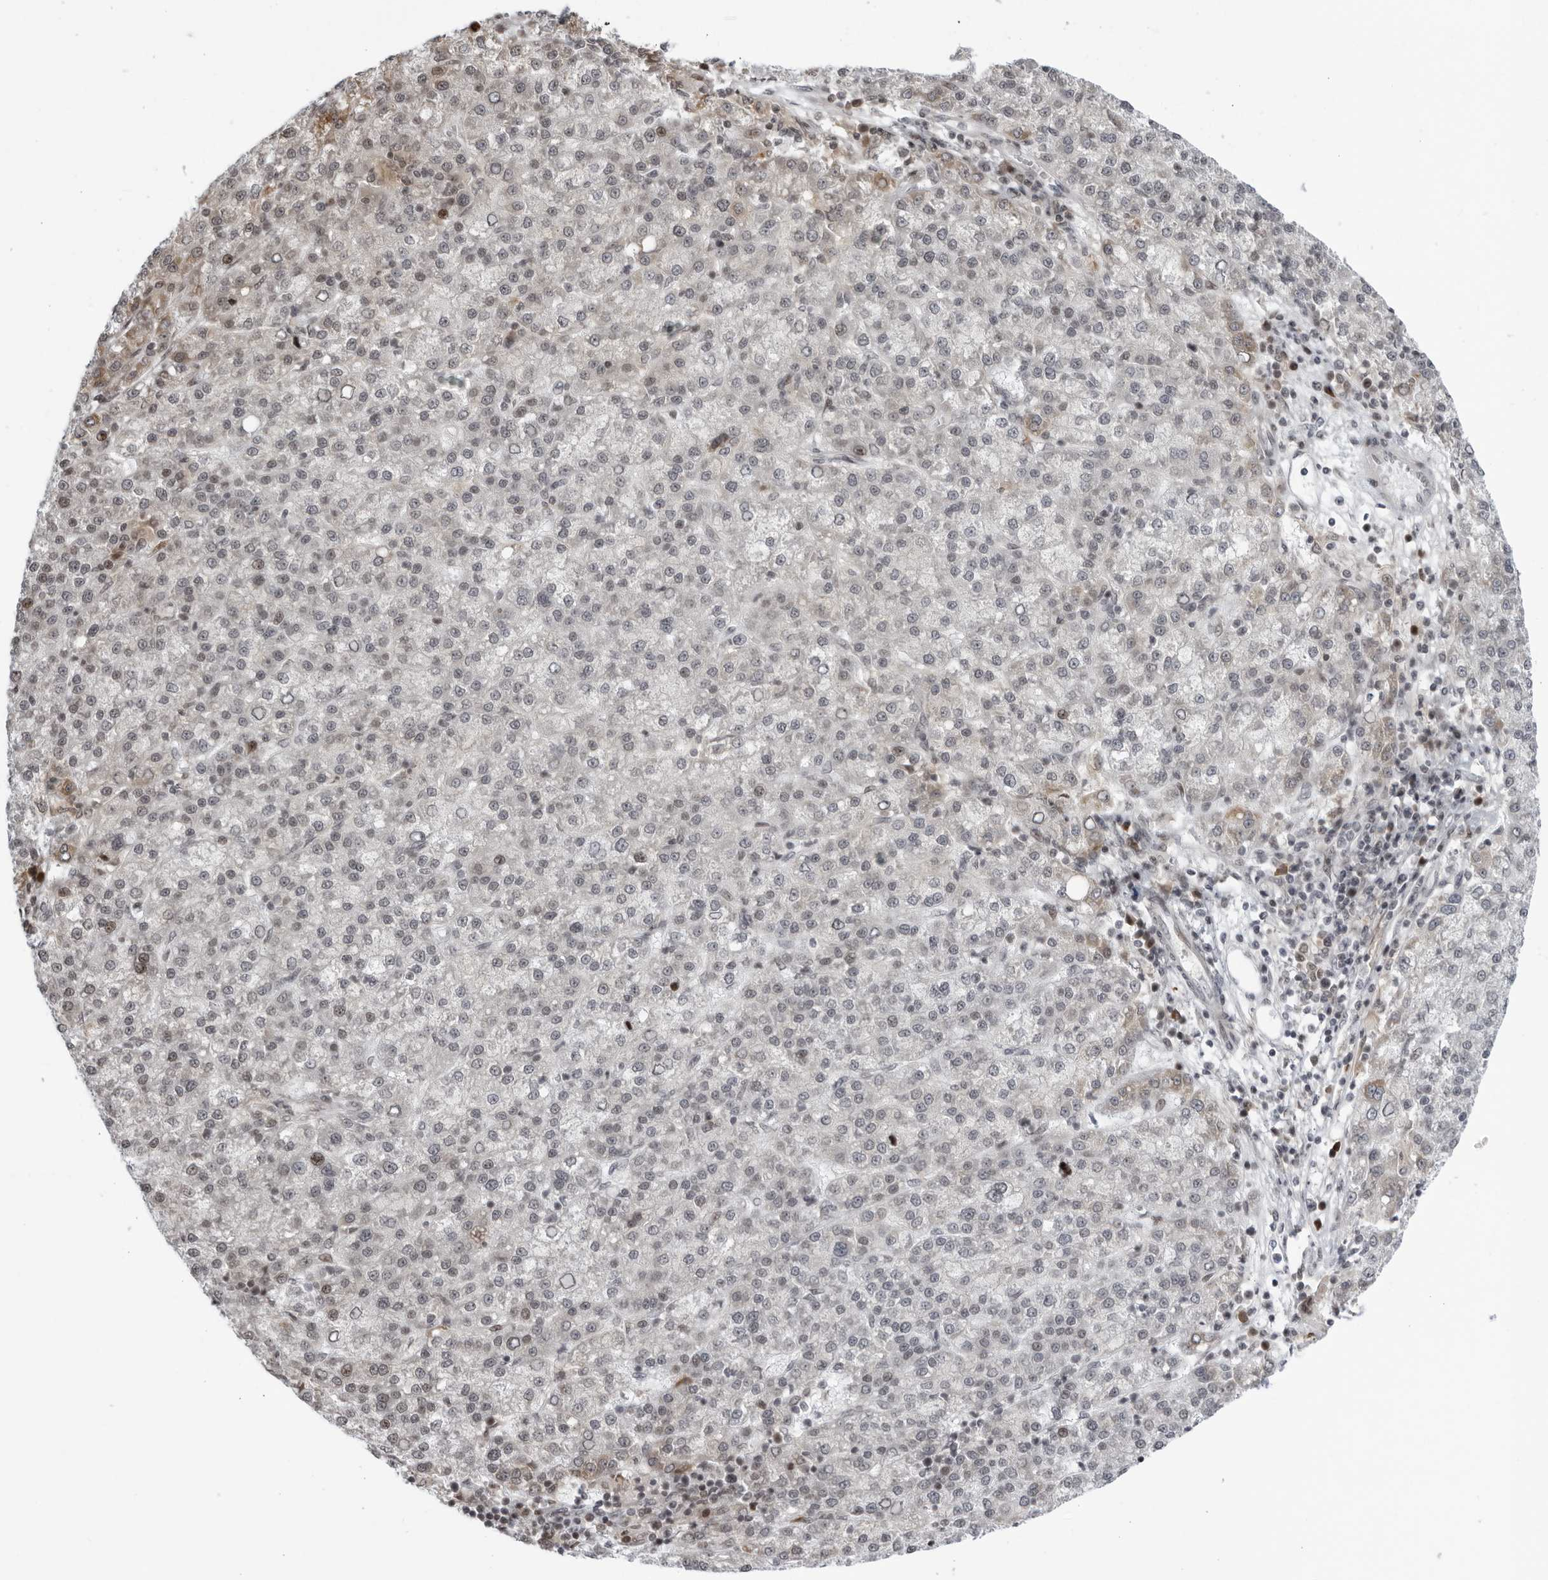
{"staining": {"intensity": "weak", "quantity": "<25%", "location": "nuclear"}, "tissue": "liver cancer", "cell_type": "Tumor cells", "image_type": "cancer", "snomed": [{"axis": "morphology", "description": "Carcinoma, Hepatocellular, NOS"}, {"axis": "topography", "description": "Liver"}], "caption": "This is an IHC image of human liver cancer. There is no positivity in tumor cells.", "gene": "DTL", "patient": {"sex": "female", "age": 58}}